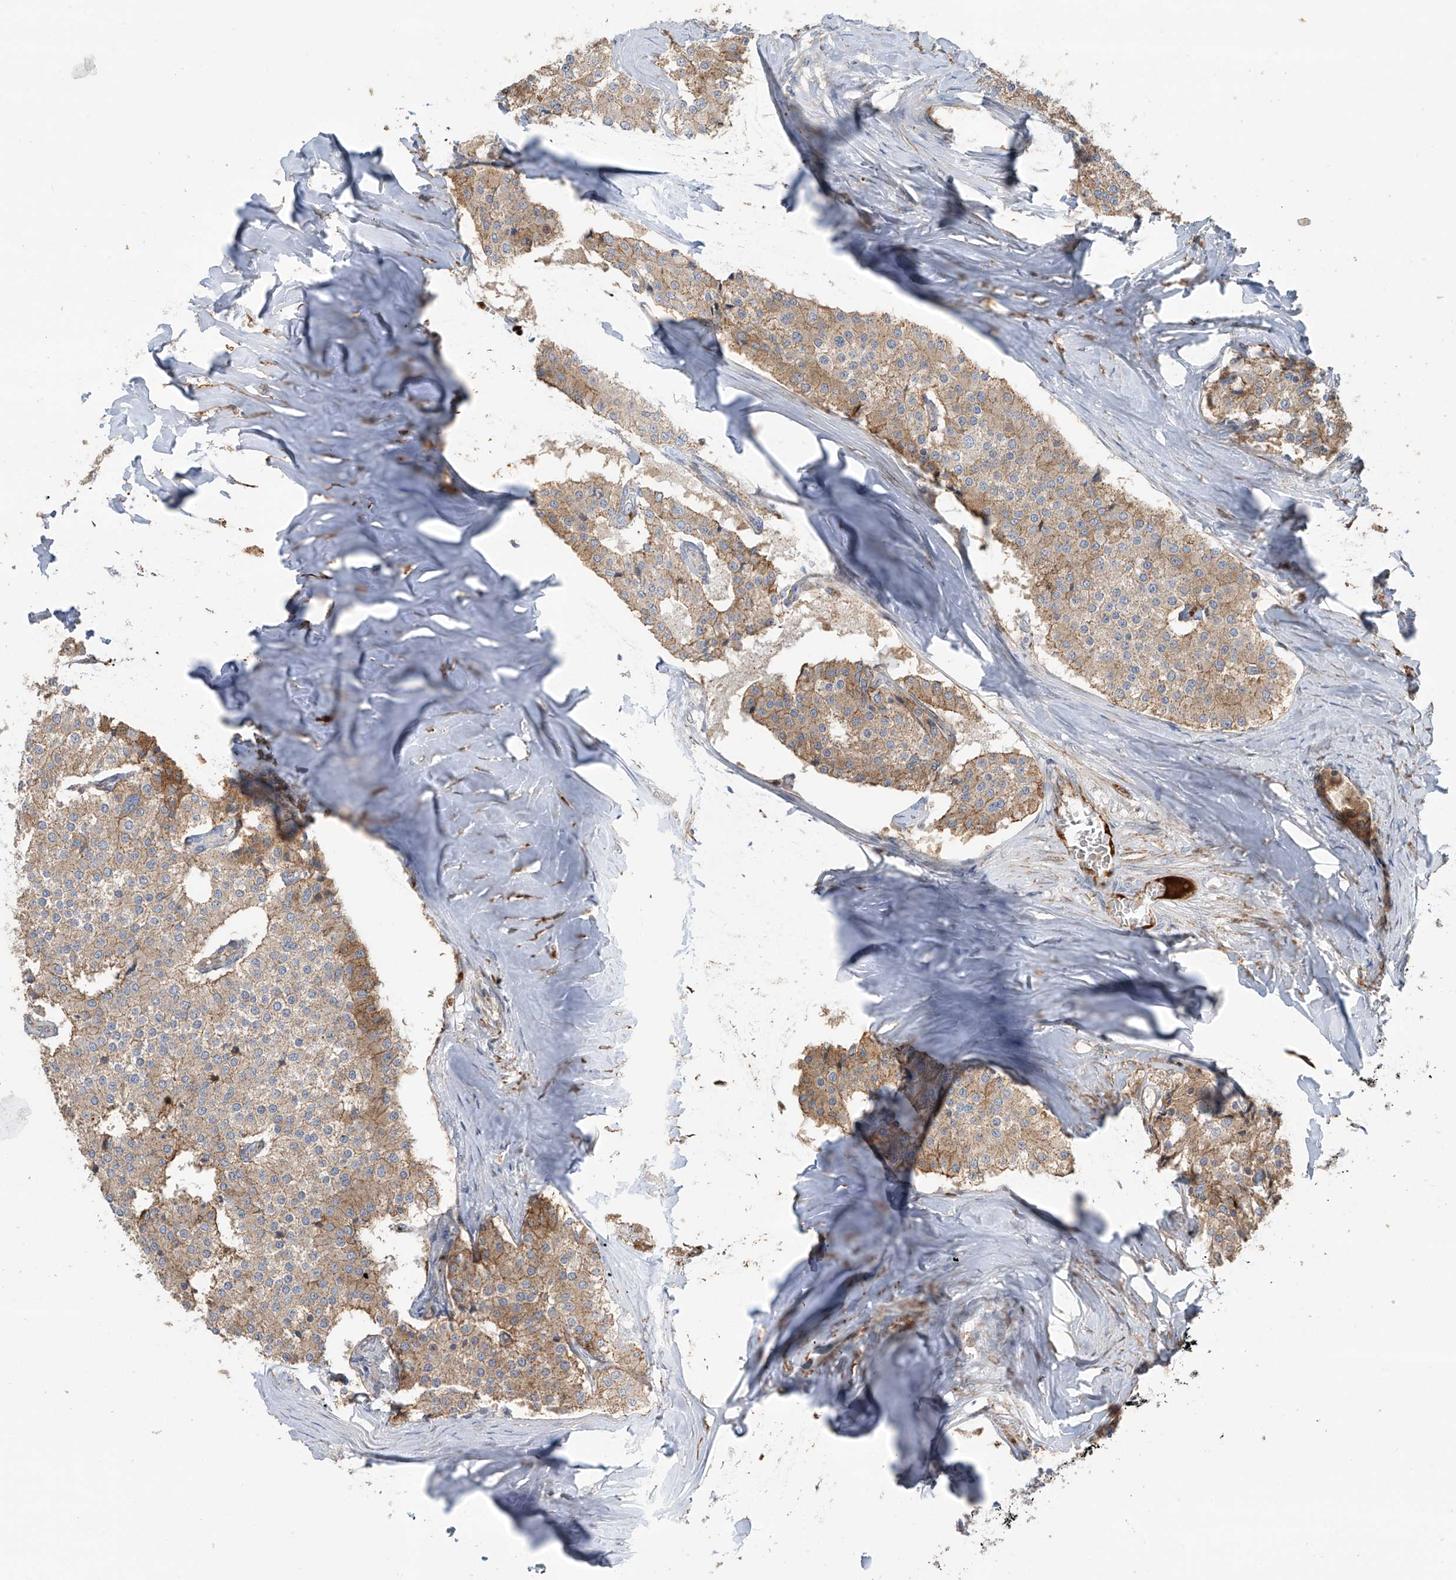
{"staining": {"intensity": "weak", "quantity": ">75%", "location": "cytoplasmic/membranous"}, "tissue": "carcinoid", "cell_type": "Tumor cells", "image_type": "cancer", "snomed": [{"axis": "morphology", "description": "Carcinoid, malignant, NOS"}, {"axis": "topography", "description": "Colon"}], "caption": "DAB (3,3'-diaminobenzidine) immunohistochemical staining of malignant carcinoid reveals weak cytoplasmic/membranous protein expression in approximately >75% of tumor cells.", "gene": "ABTB1", "patient": {"sex": "female", "age": 52}}